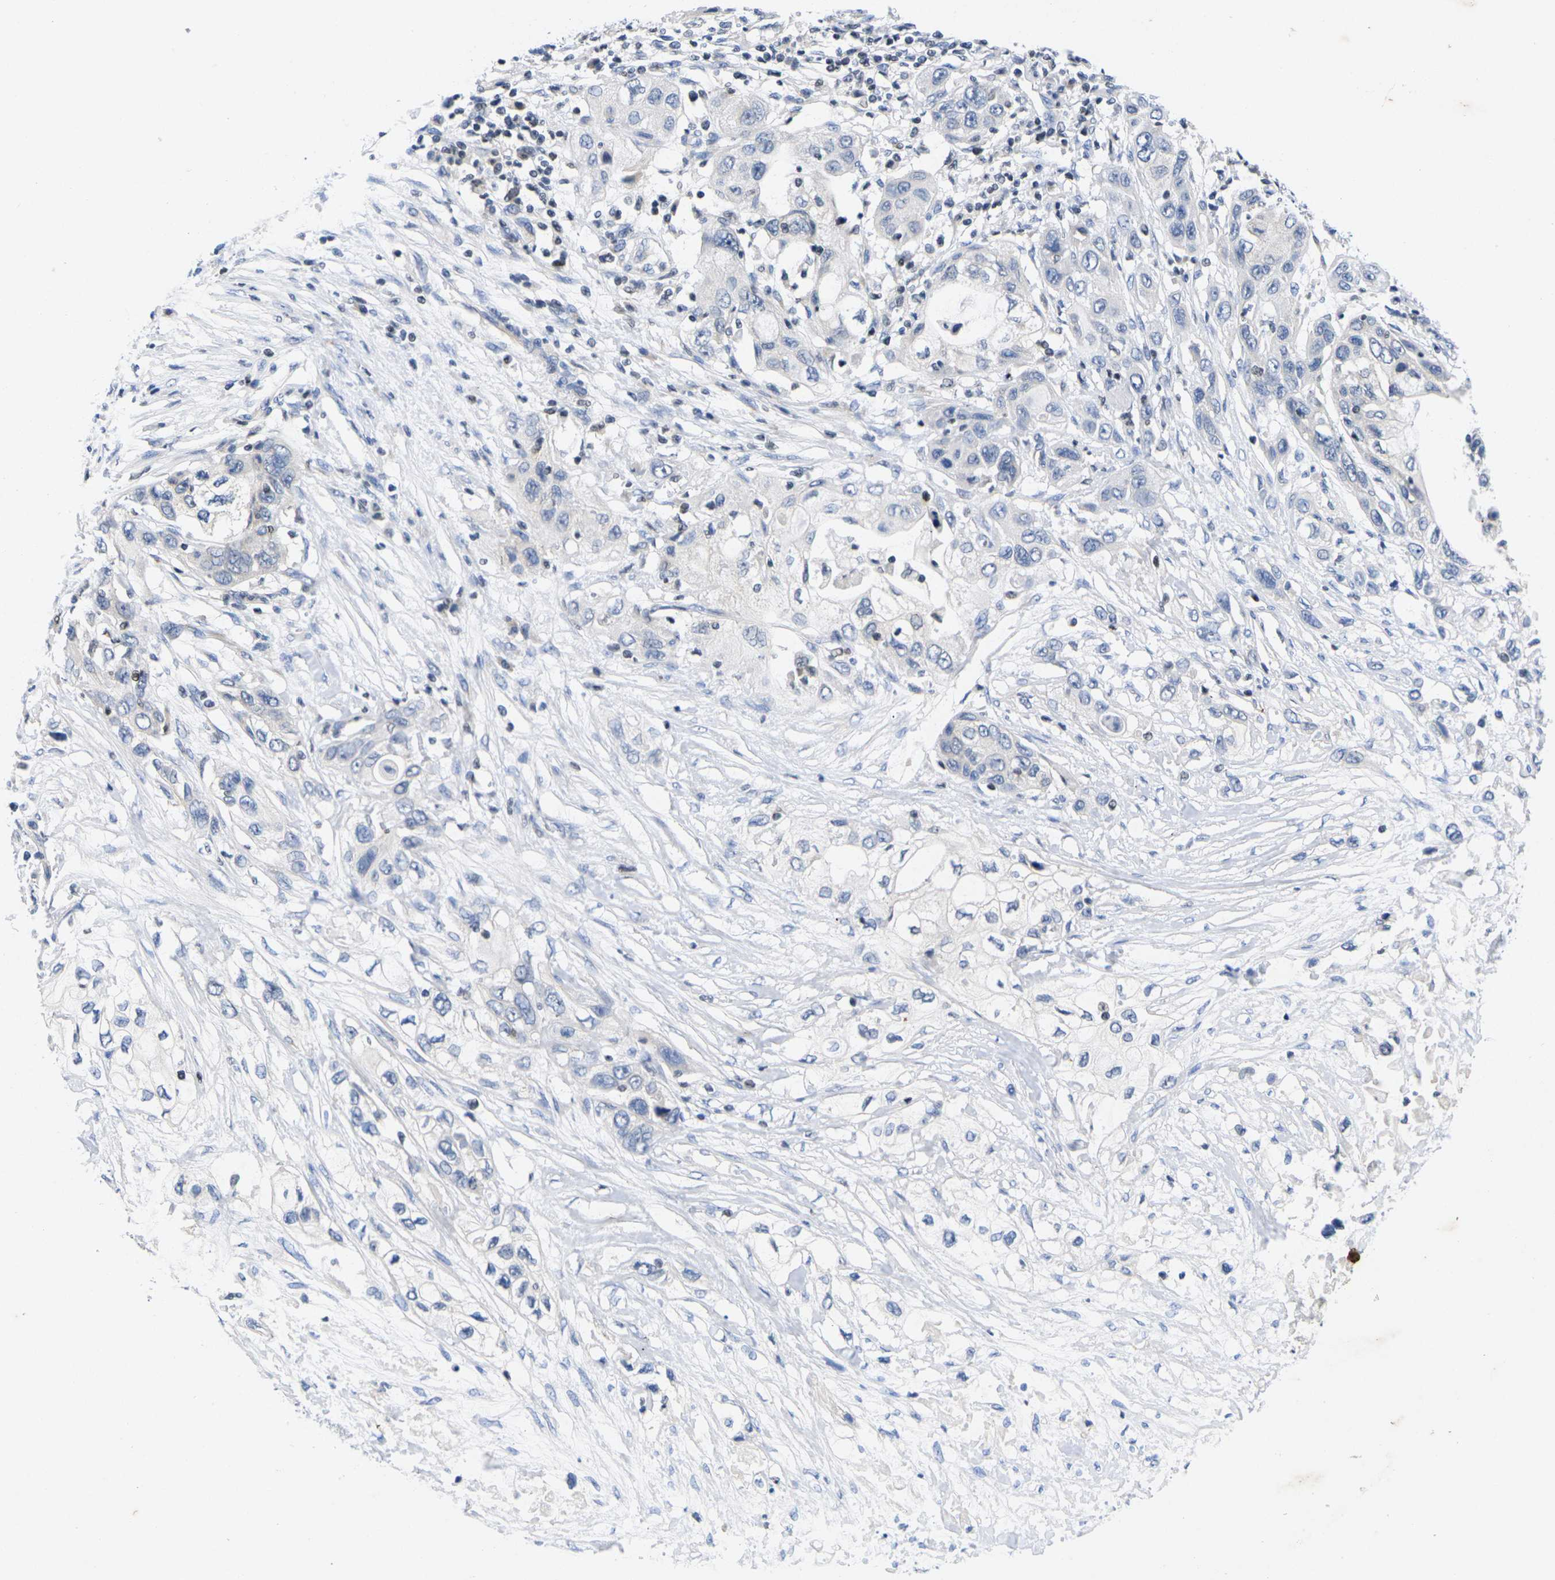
{"staining": {"intensity": "negative", "quantity": "none", "location": "none"}, "tissue": "pancreatic cancer", "cell_type": "Tumor cells", "image_type": "cancer", "snomed": [{"axis": "morphology", "description": "Adenocarcinoma, NOS"}, {"axis": "topography", "description": "Pancreas"}], "caption": "This micrograph is of pancreatic cancer stained with immunohistochemistry to label a protein in brown with the nuclei are counter-stained blue. There is no expression in tumor cells. Nuclei are stained in blue.", "gene": "IKZF1", "patient": {"sex": "female", "age": 70}}